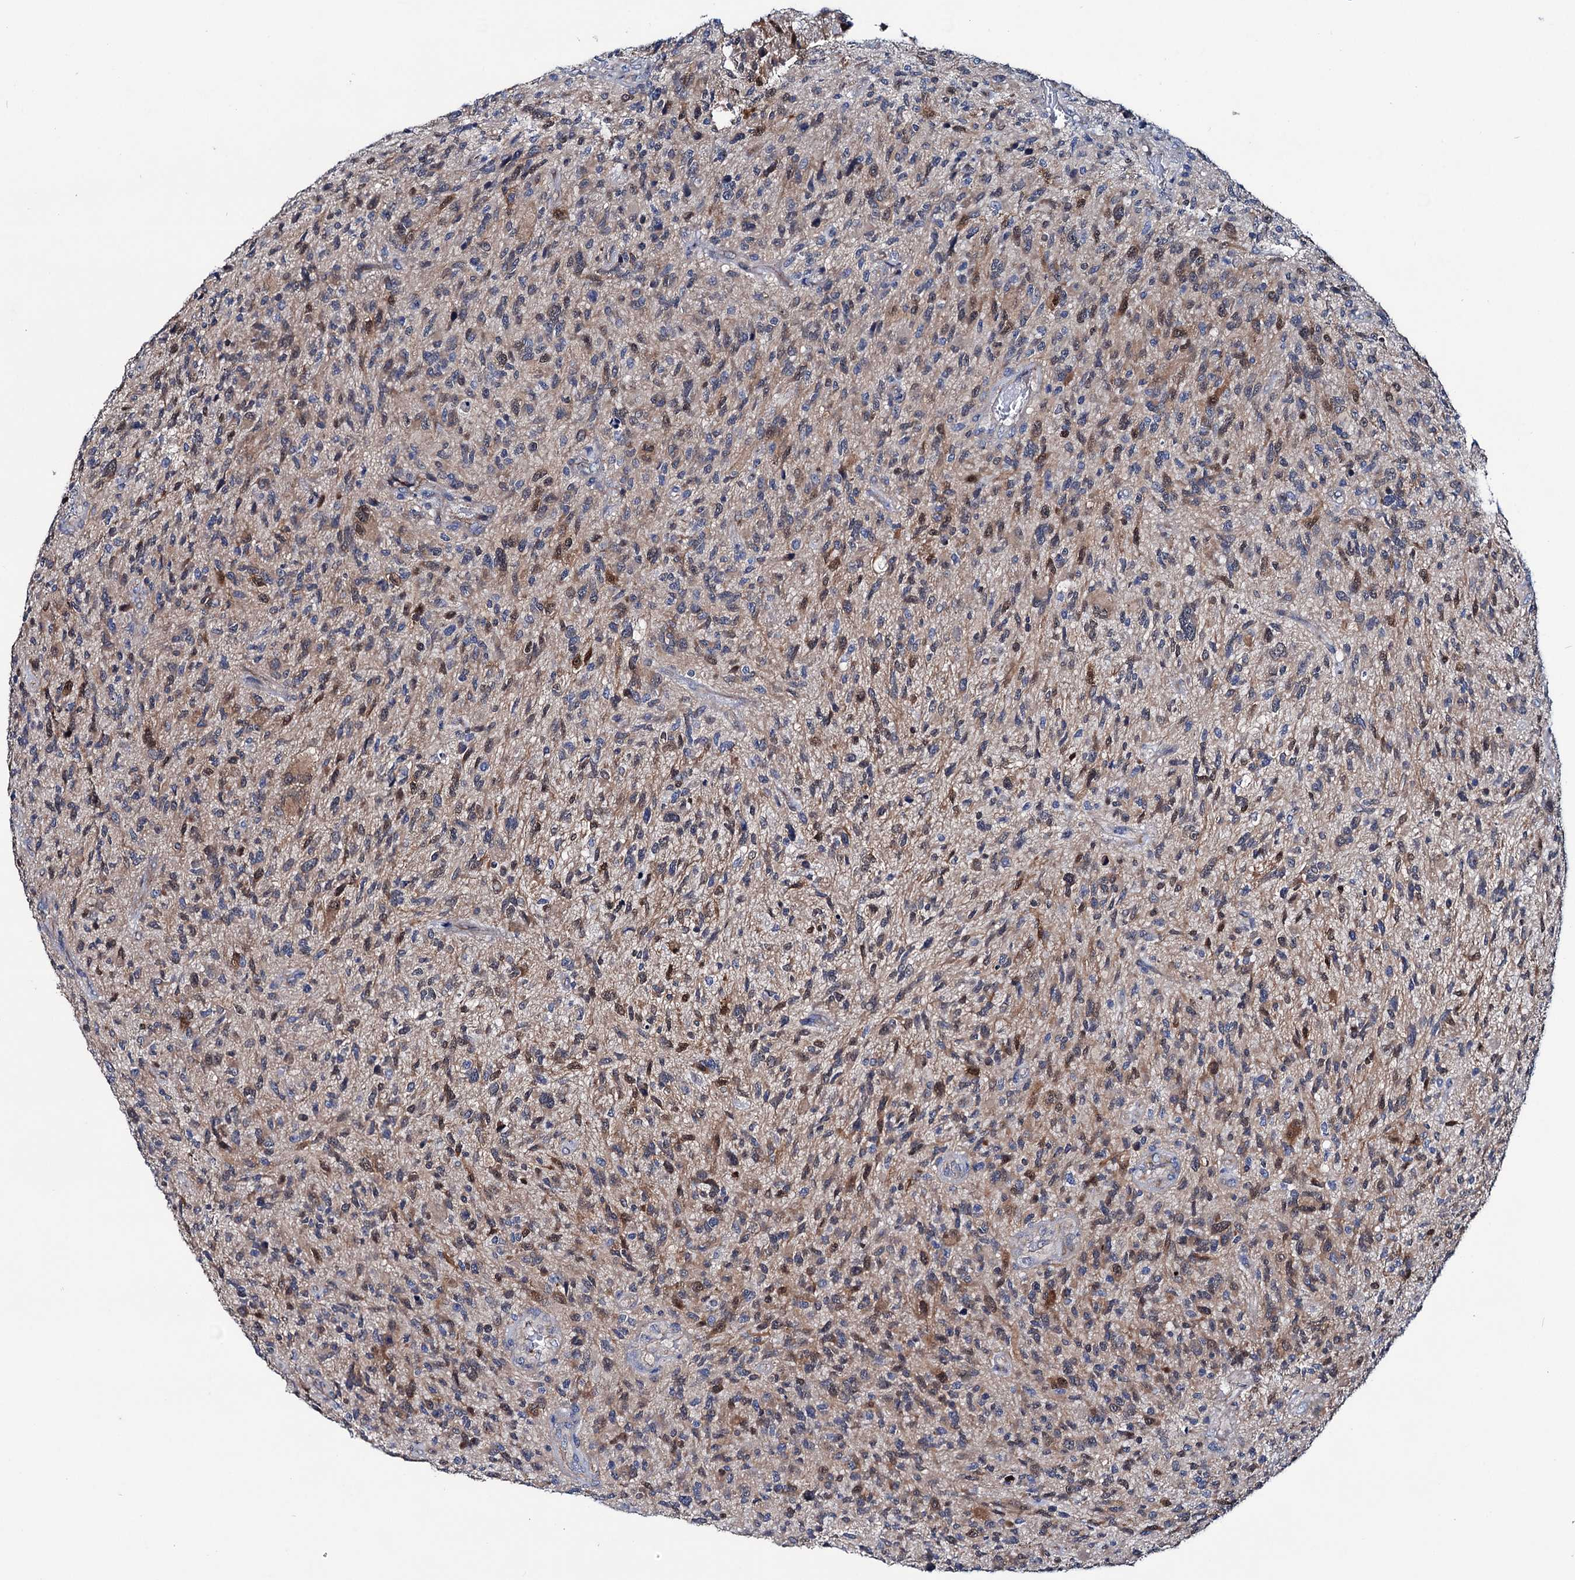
{"staining": {"intensity": "moderate", "quantity": "25%-75%", "location": "cytoplasmic/membranous,nuclear"}, "tissue": "glioma", "cell_type": "Tumor cells", "image_type": "cancer", "snomed": [{"axis": "morphology", "description": "Glioma, malignant, High grade"}, {"axis": "topography", "description": "Brain"}], "caption": "Protein expression by immunohistochemistry (IHC) demonstrates moderate cytoplasmic/membranous and nuclear staining in approximately 25%-75% of tumor cells in malignant glioma (high-grade). The staining is performed using DAB brown chromogen to label protein expression. The nuclei are counter-stained blue using hematoxylin.", "gene": "EYA4", "patient": {"sex": "male", "age": 47}}